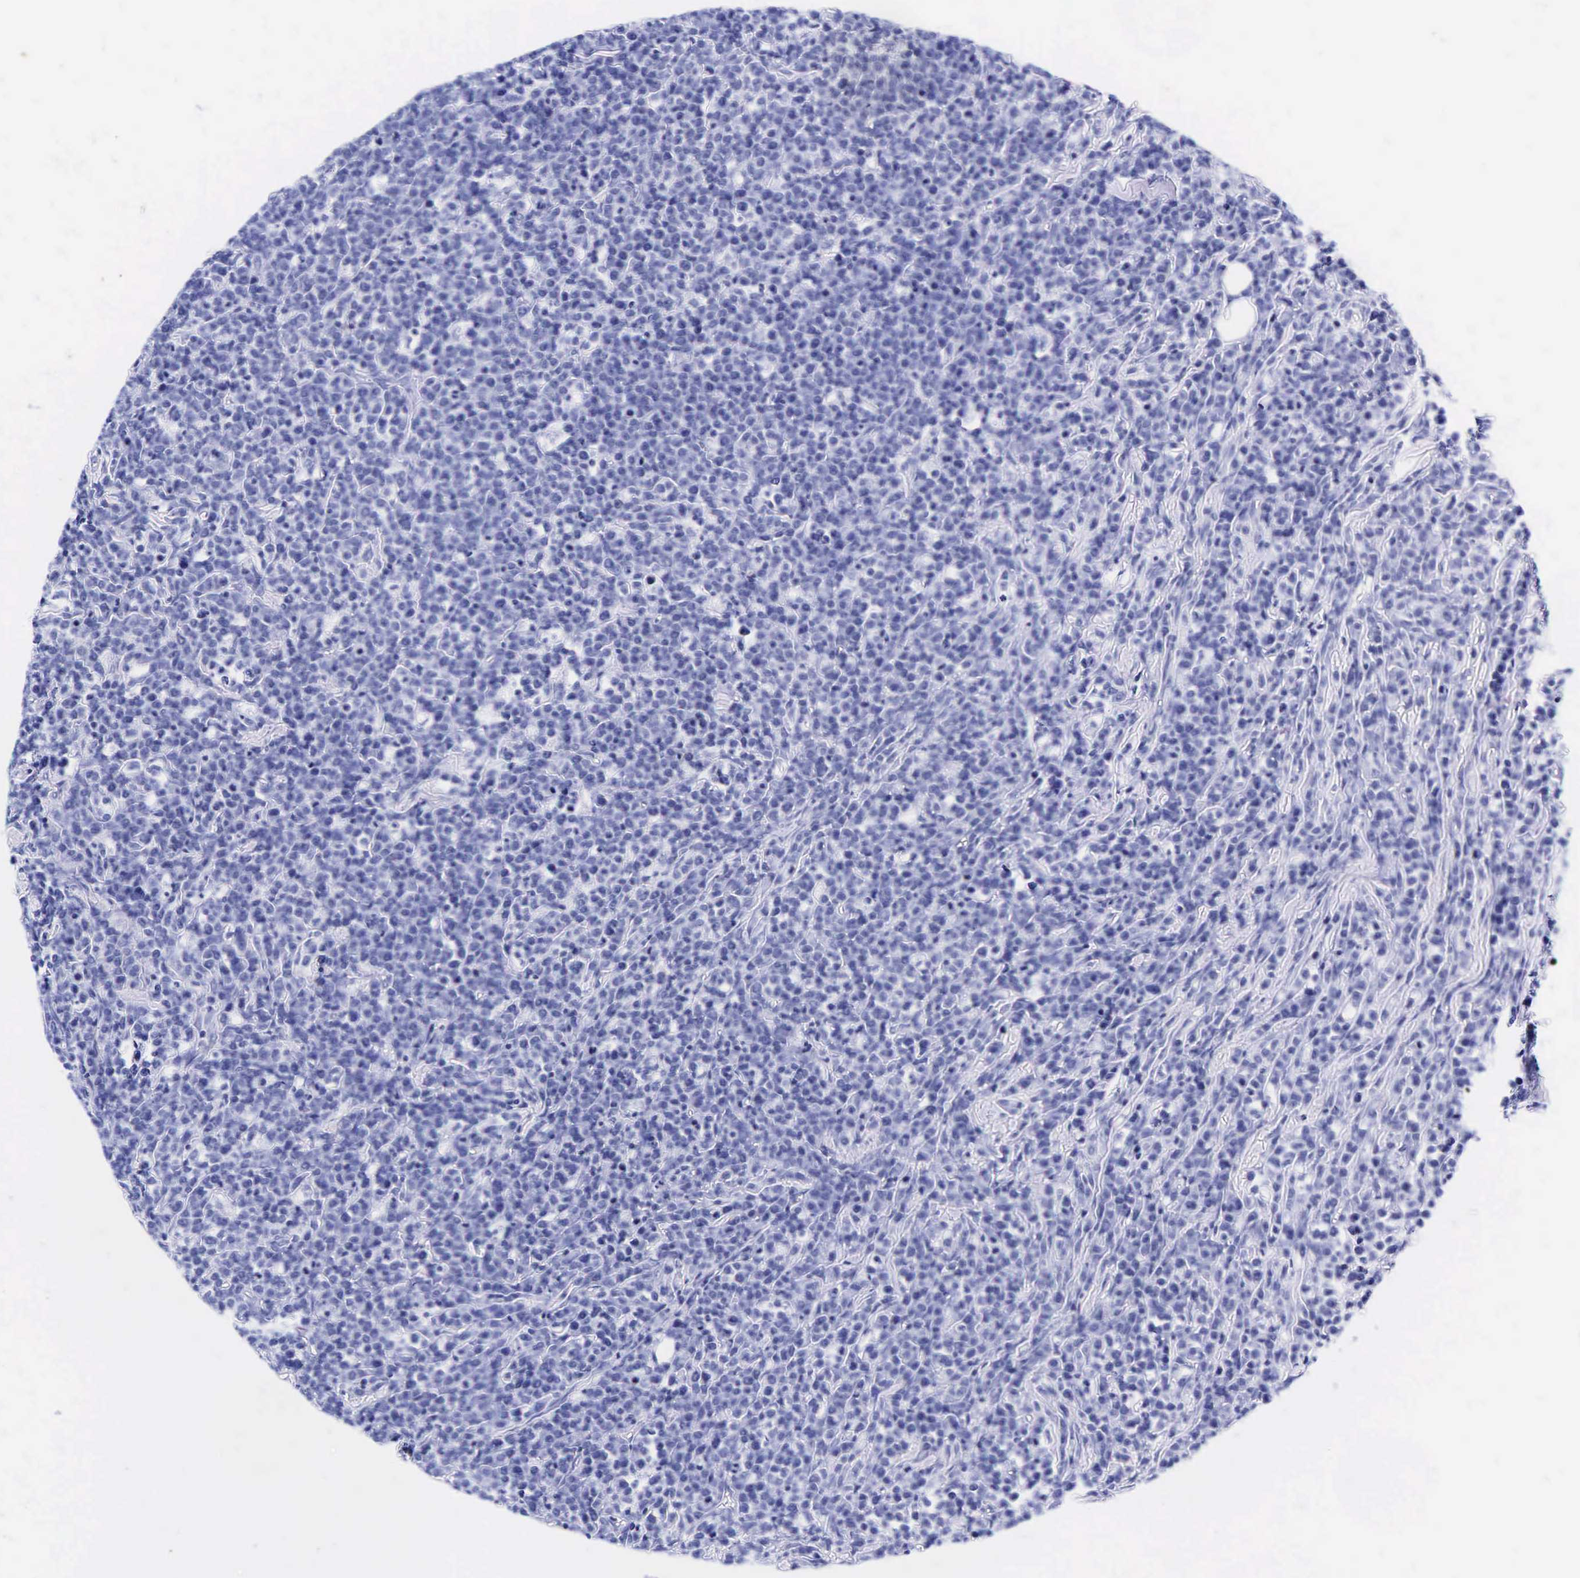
{"staining": {"intensity": "negative", "quantity": "none", "location": "none"}, "tissue": "lymphoma", "cell_type": "Tumor cells", "image_type": "cancer", "snomed": [{"axis": "morphology", "description": "Malignant lymphoma, non-Hodgkin's type, High grade"}, {"axis": "topography", "description": "Small intestine"}, {"axis": "topography", "description": "Colon"}], "caption": "There is no significant expression in tumor cells of lymphoma.", "gene": "GCG", "patient": {"sex": "male", "age": 8}}